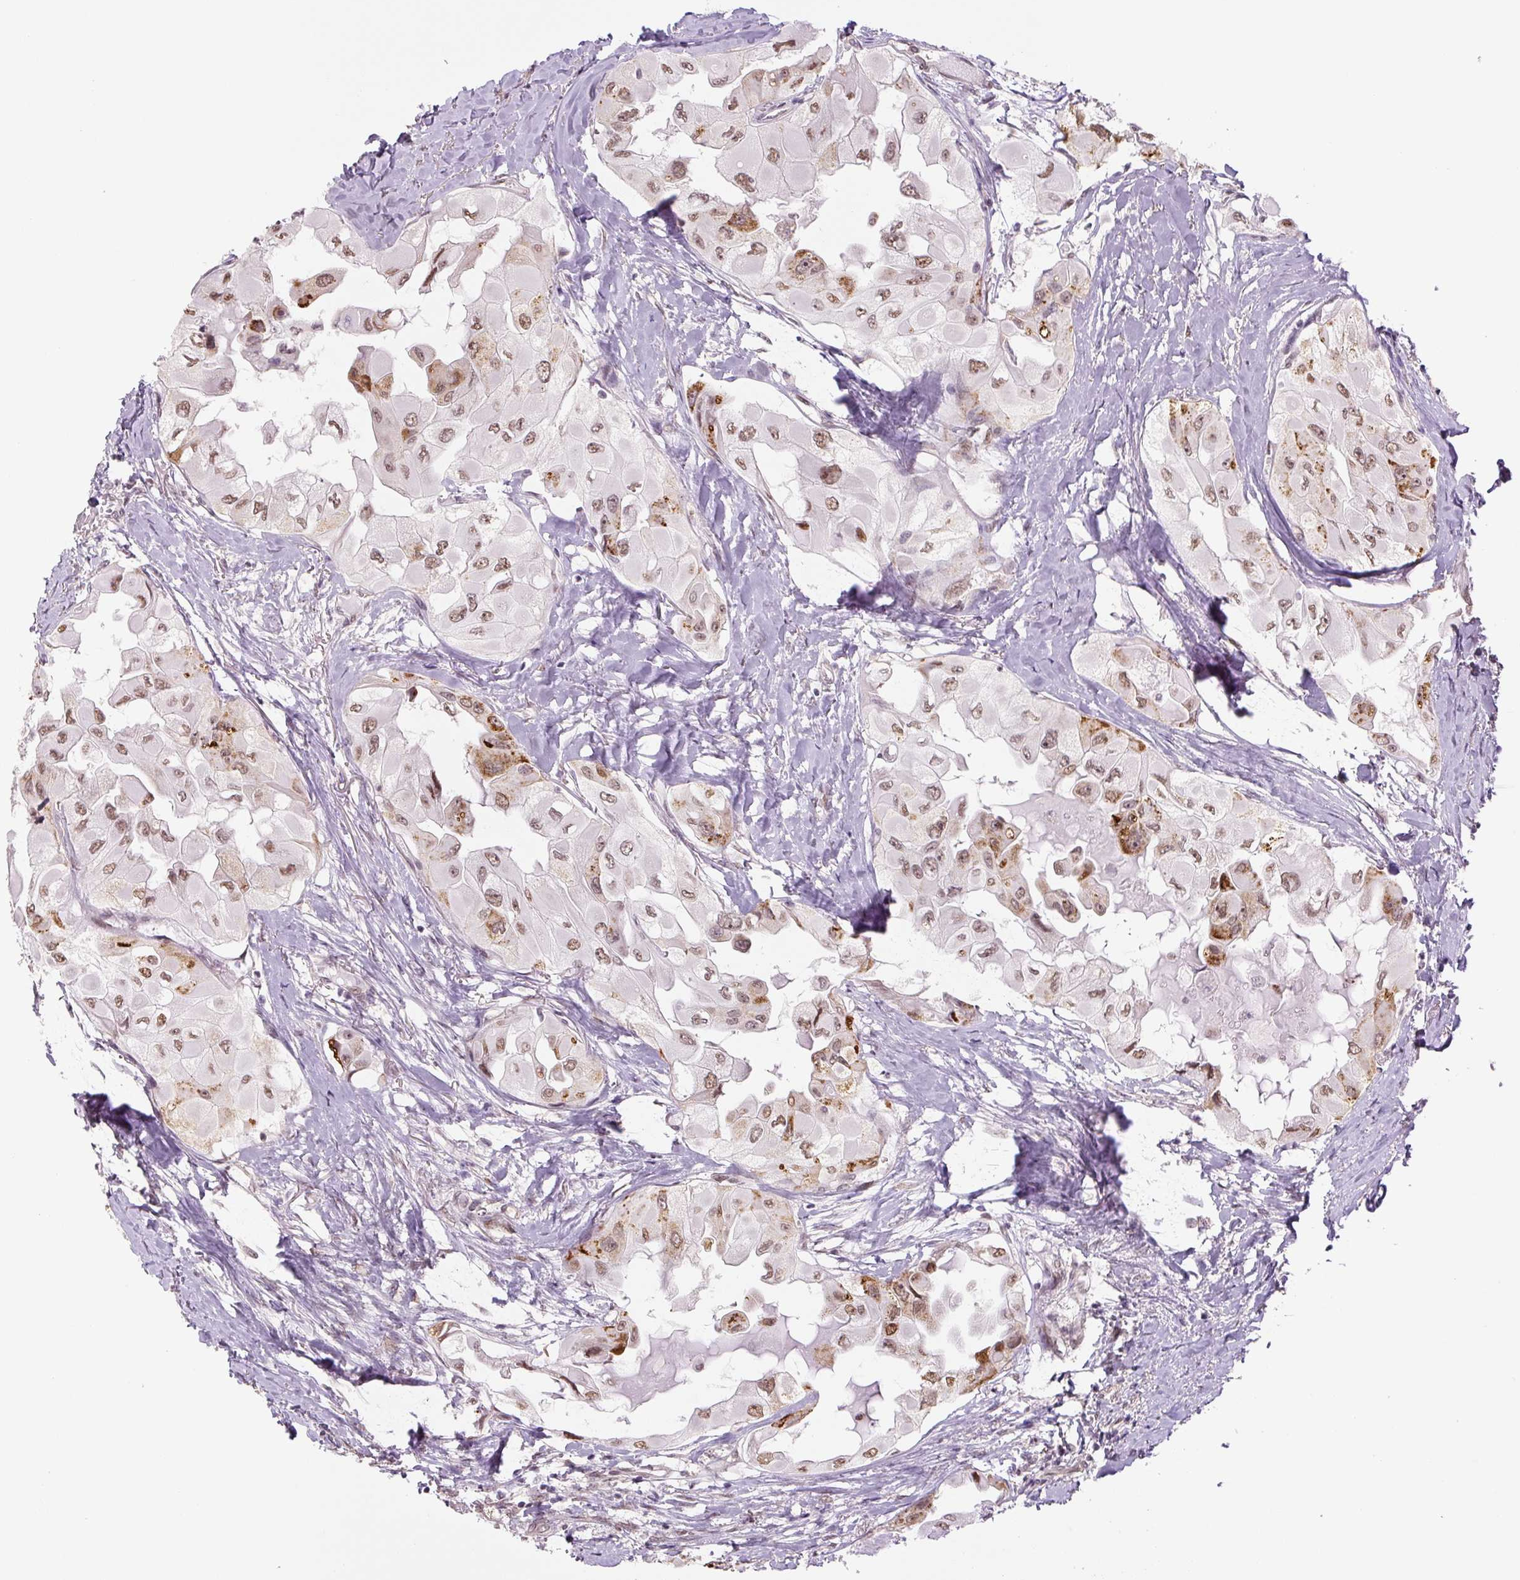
{"staining": {"intensity": "moderate", "quantity": ">75%", "location": "nuclear"}, "tissue": "thyroid cancer", "cell_type": "Tumor cells", "image_type": "cancer", "snomed": [{"axis": "morphology", "description": "Normal tissue, NOS"}, {"axis": "morphology", "description": "Papillary adenocarcinoma, NOS"}, {"axis": "topography", "description": "Thyroid gland"}], "caption": "An image showing moderate nuclear staining in approximately >75% of tumor cells in thyroid cancer, as visualized by brown immunohistochemical staining.", "gene": "TCFL5", "patient": {"sex": "female", "age": 59}}